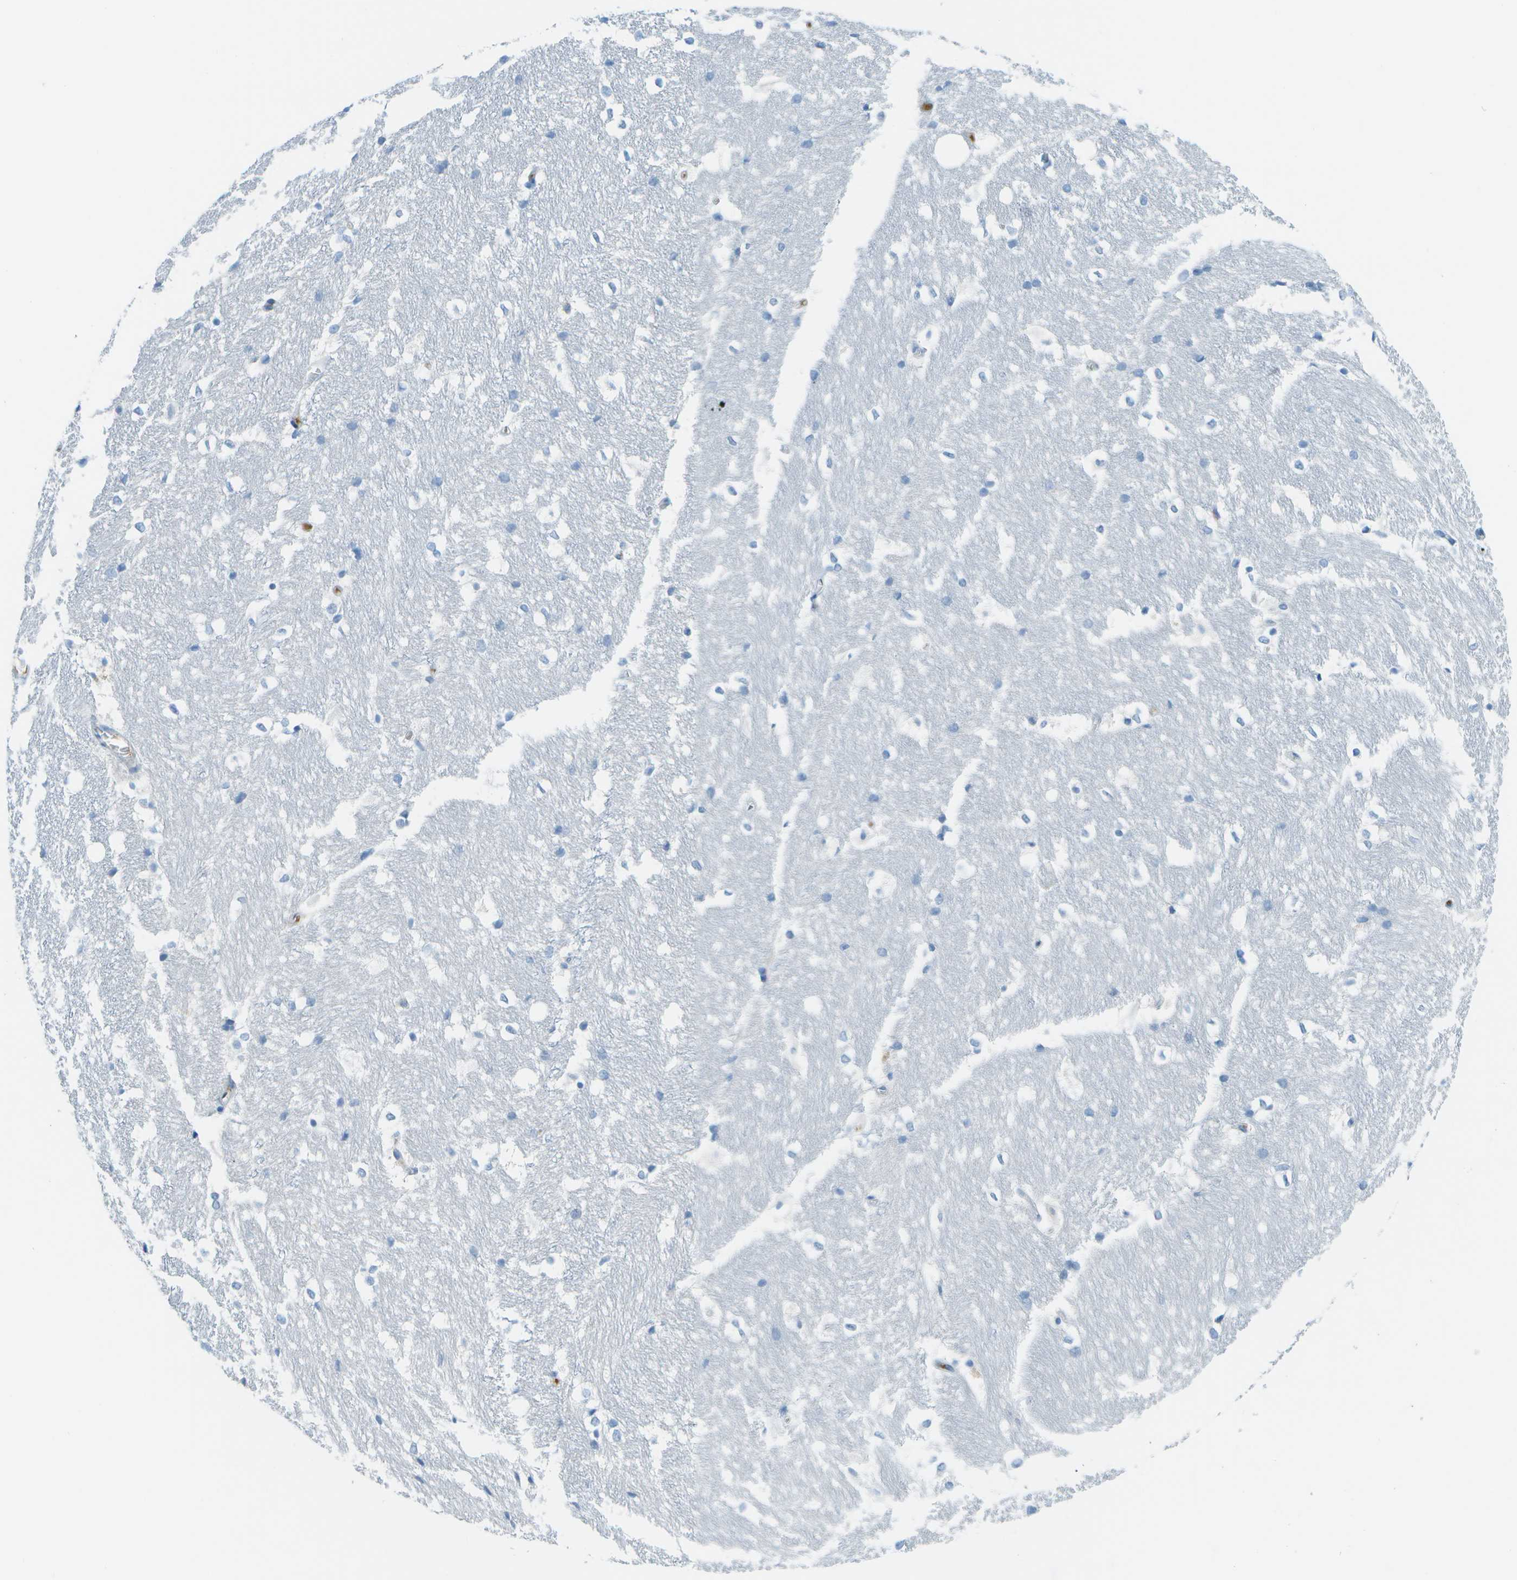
{"staining": {"intensity": "negative", "quantity": "none", "location": "none"}, "tissue": "hippocampus", "cell_type": "Glial cells", "image_type": "normal", "snomed": [{"axis": "morphology", "description": "Normal tissue, NOS"}, {"axis": "topography", "description": "Hippocampus"}], "caption": "An immunohistochemistry micrograph of normal hippocampus is shown. There is no staining in glial cells of hippocampus. (DAB IHC, high magnification).", "gene": "C1S", "patient": {"sex": "female", "age": 19}}